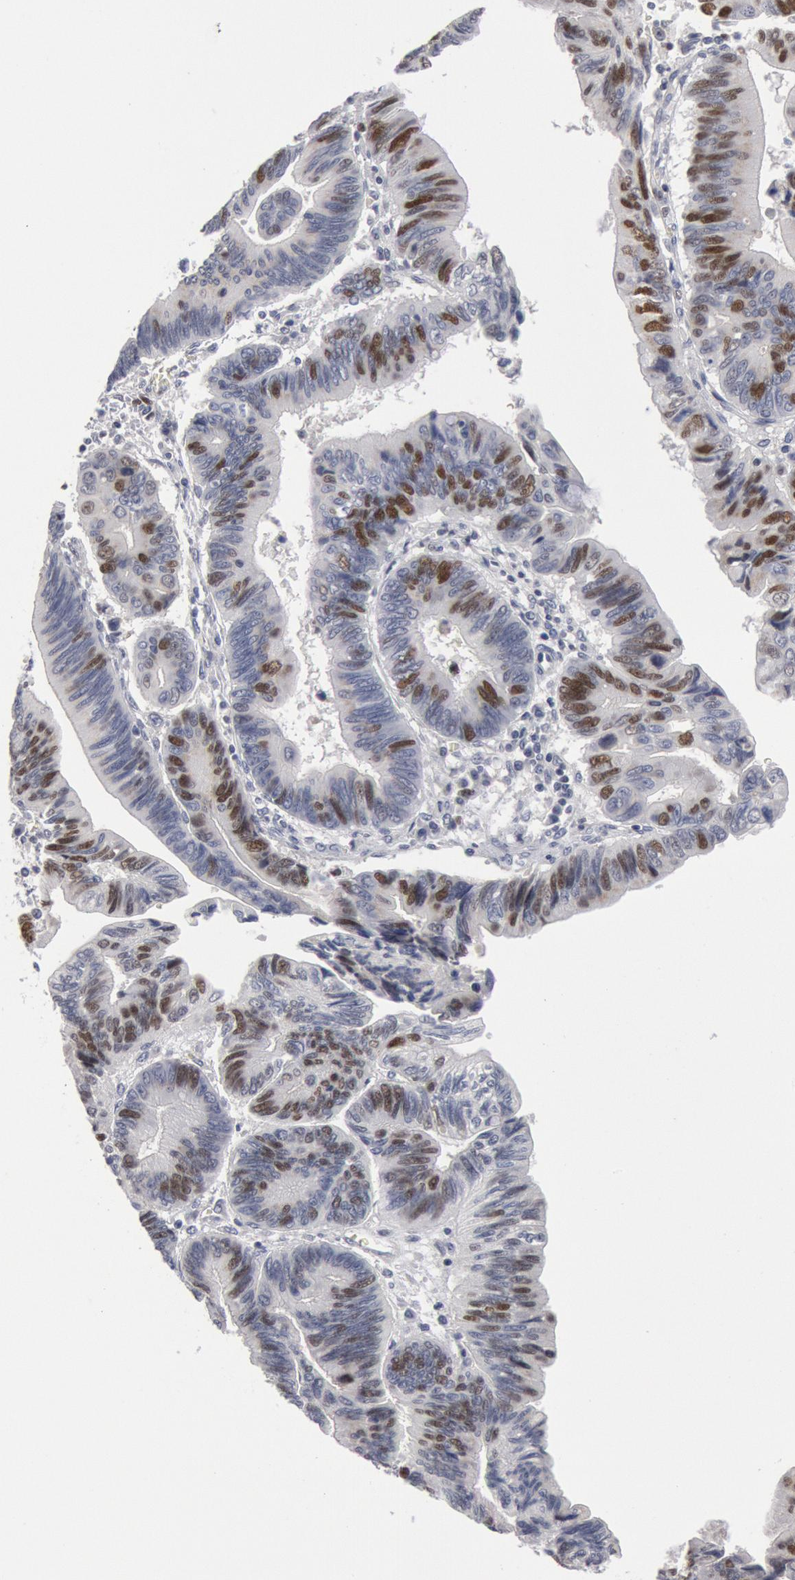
{"staining": {"intensity": "weak", "quantity": "25%-75%", "location": "nuclear"}, "tissue": "pancreatic cancer", "cell_type": "Tumor cells", "image_type": "cancer", "snomed": [{"axis": "morphology", "description": "Adenocarcinoma, NOS"}, {"axis": "topography", "description": "Pancreas"}], "caption": "Tumor cells show weak nuclear positivity in approximately 25%-75% of cells in adenocarcinoma (pancreatic).", "gene": "WDHD1", "patient": {"sex": "female", "age": 70}}